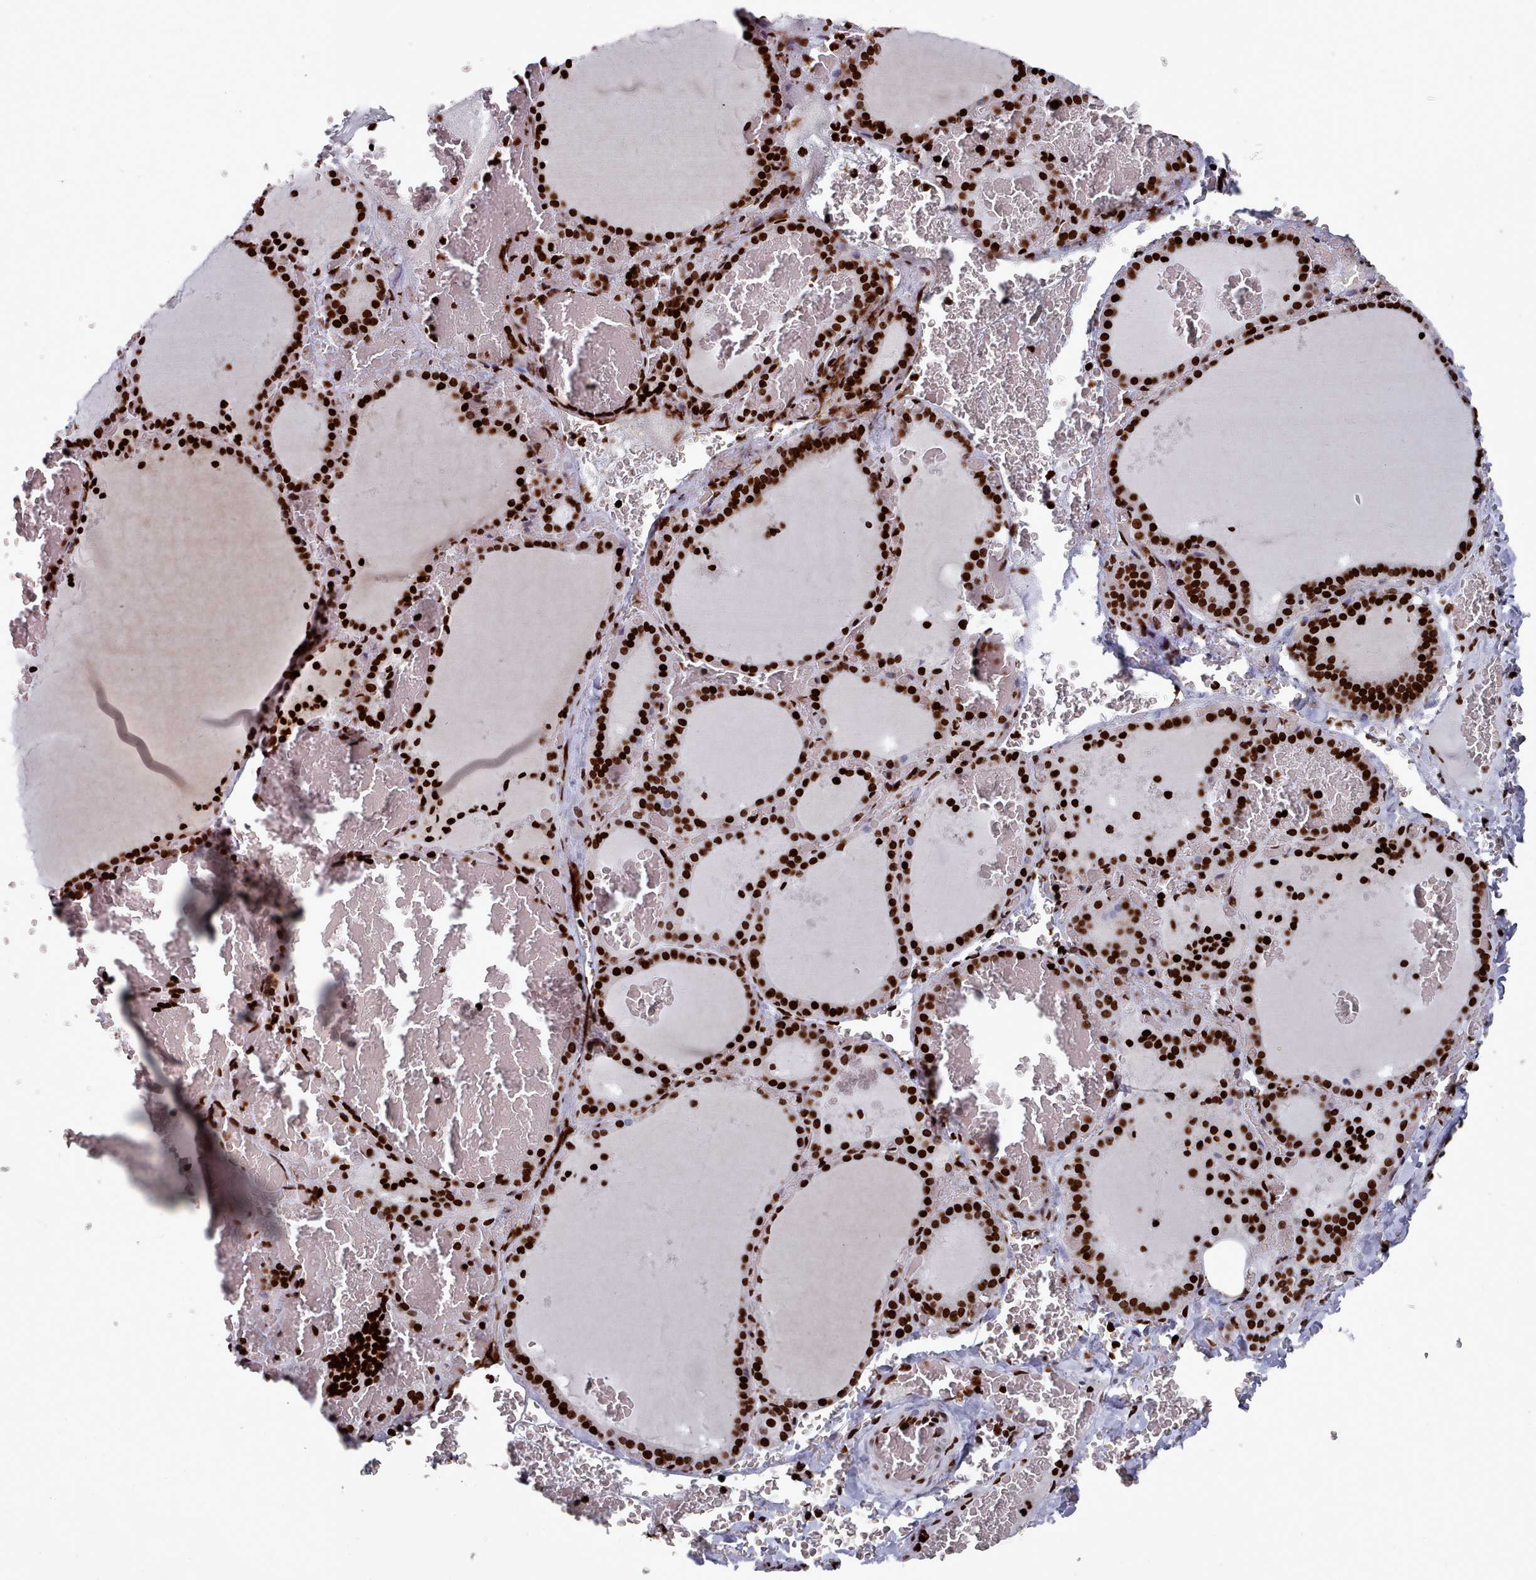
{"staining": {"intensity": "strong", "quantity": ">75%", "location": "nuclear"}, "tissue": "thyroid gland", "cell_type": "Glandular cells", "image_type": "normal", "snomed": [{"axis": "morphology", "description": "Normal tissue, NOS"}, {"axis": "topography", "description": "Thyroid gland"}], "caption": "High-magnification brightfield microscopy of normal thyroid gland stained with DAB (3,3'-diaminobenzidine) (brown) and counterstained with hematoxylin (blue). glandular cells exhibit strong nuclear positivity is appreciated in about>75% of cells. The protein is stained brown, and the nuclei are stained in blue (DAB IHC with brightfield microscopy, high magnification).", "gene": "PCDHB11", "patient": {"sex": "female", "age": 39}}